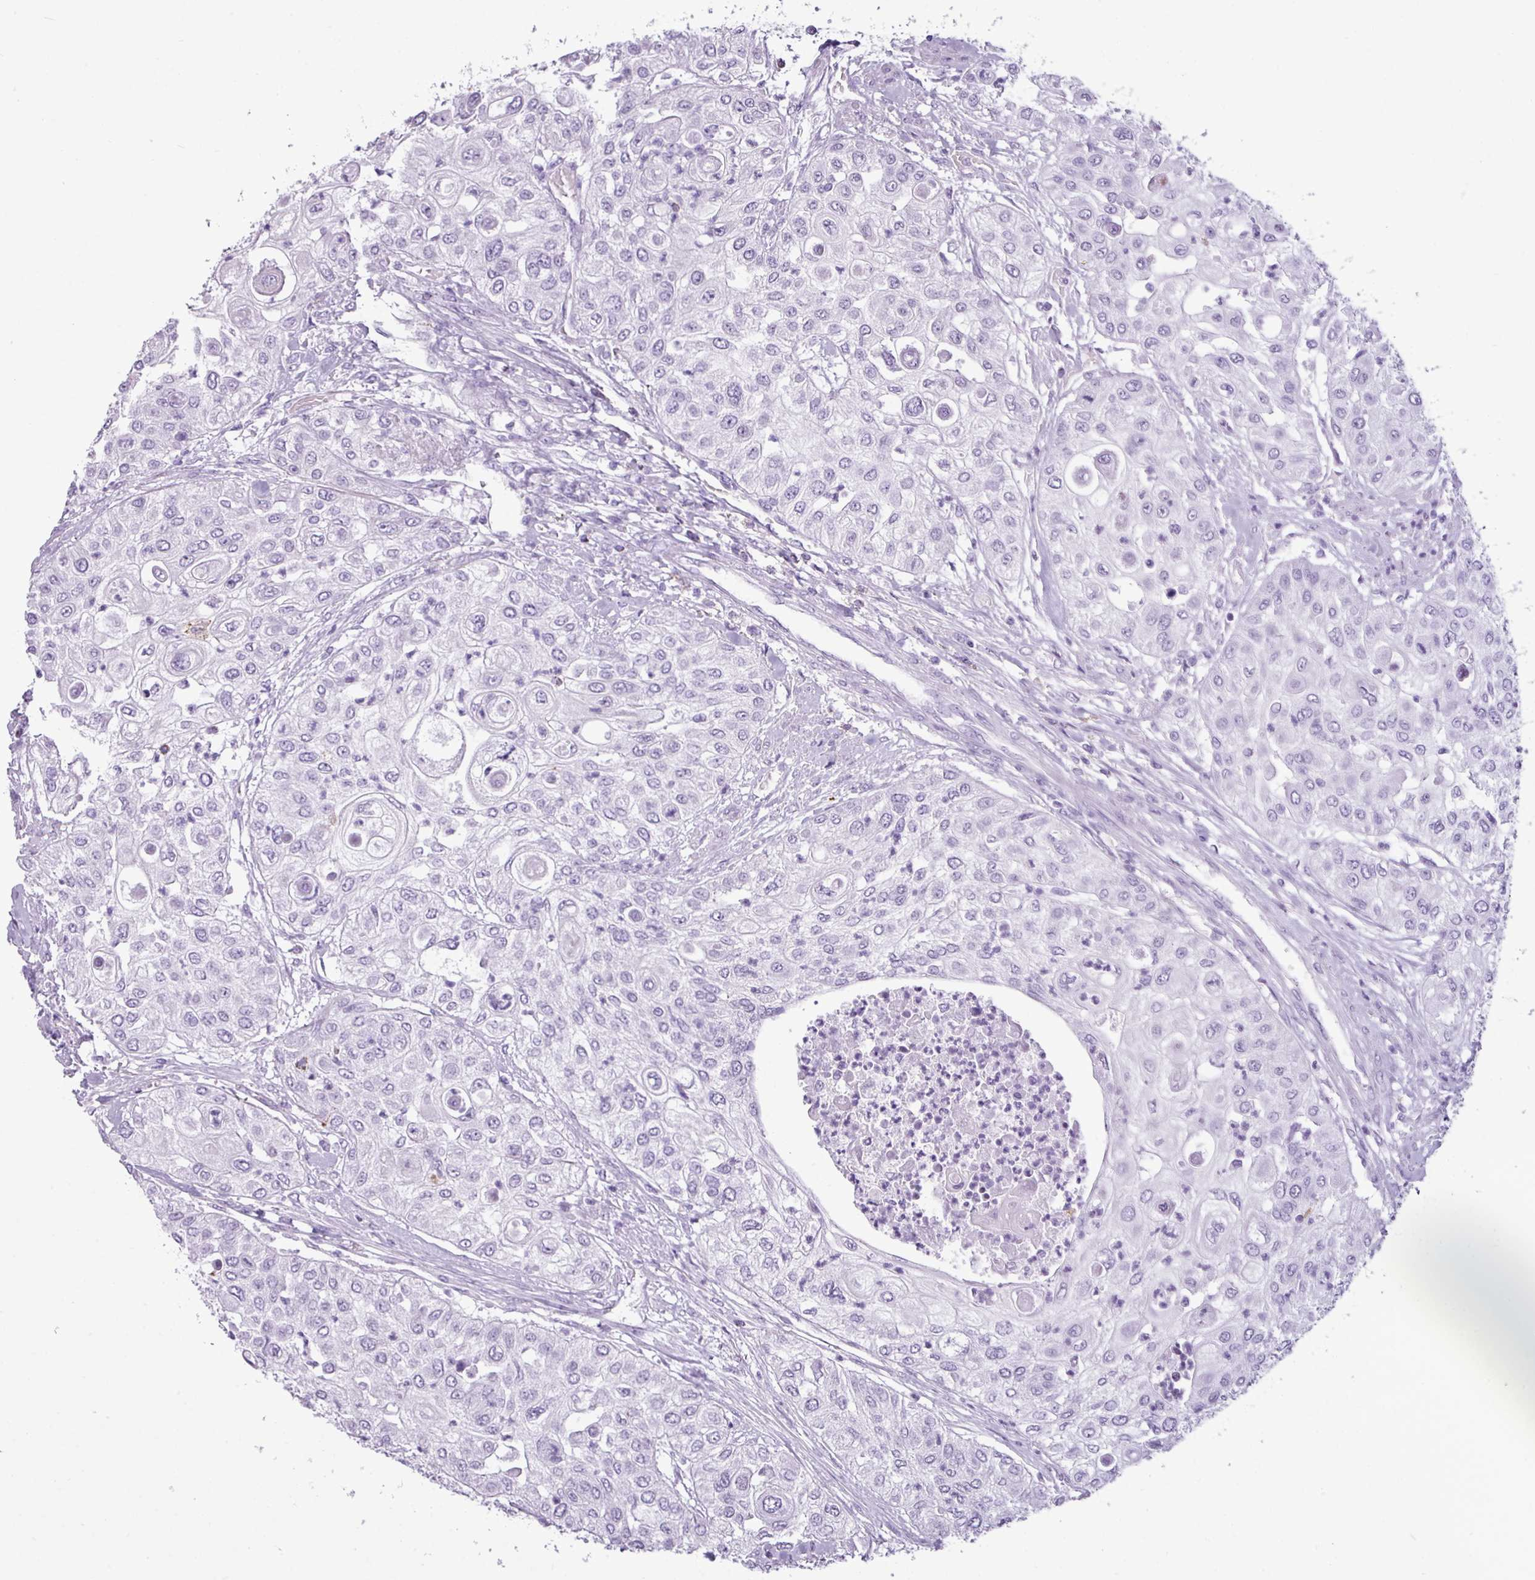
{"staining": {"intensity": "negative", "quantity": "none", "location": "none"}, "tissue": "urothelial cancer", "cell_type": "Tumor cells", "image_type": "cancer", "snomed": [{"axis": "morphology", "description": "Urothelial carcinoma, High grade"}, {"axis": "topography", "description": "Urinary bladder"}], "caption": "Immunohistochemistry micrograph of human urothelial carcinoma (high-grade) stained for a protein (brown), which reveals no expression in tumor cells.", "gene": "AMY1B", "patient": {"sex": "female", "age": 79}}